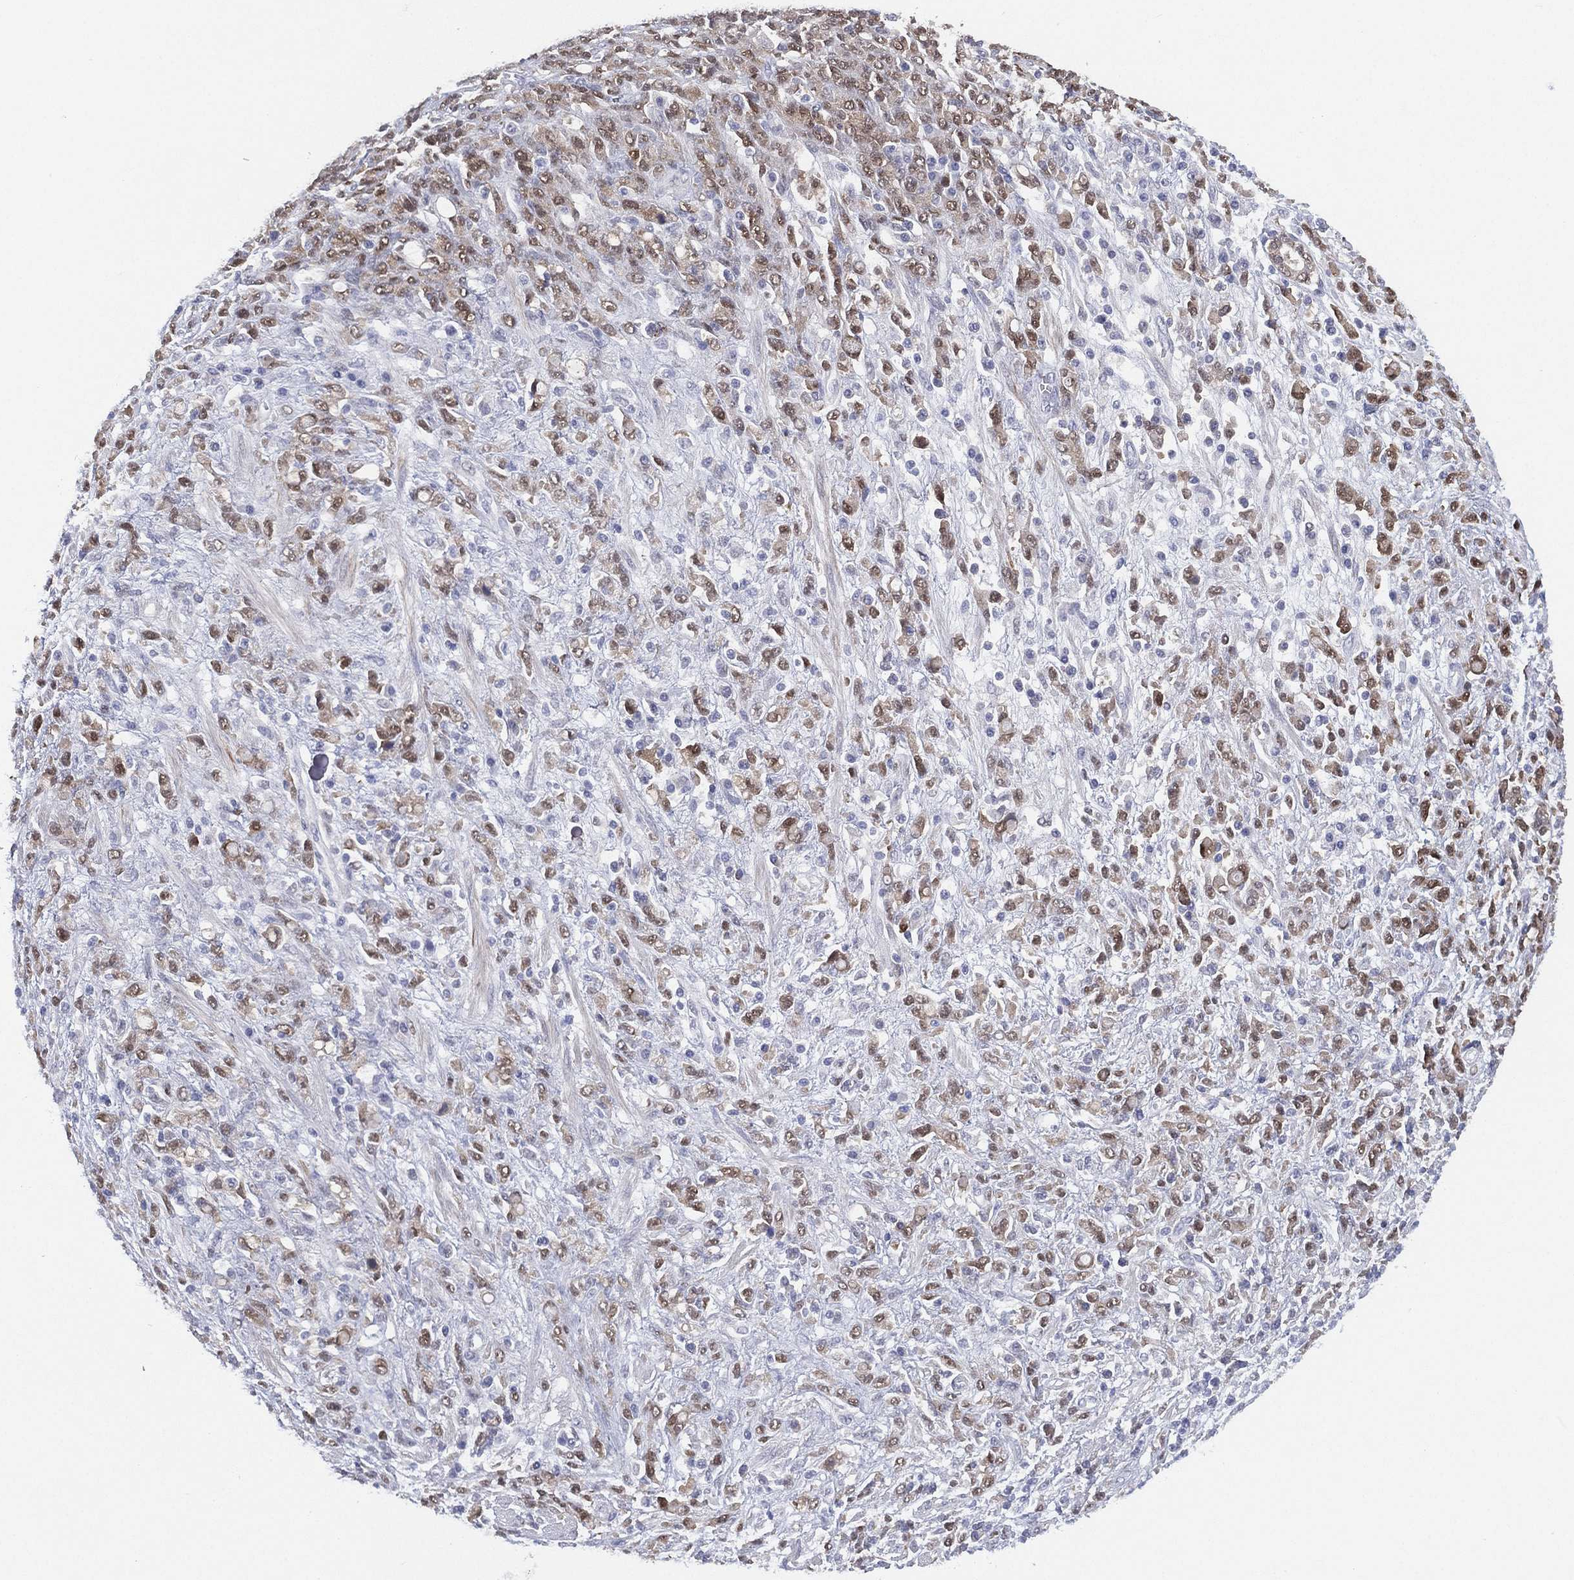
{"staining": {"intensity": "moderate", "quantity": "25%-75%", "location": "nuclear"}, "tissue": "stomach cancer", "cell_type": "Tumor cells", "image_type": "cancer", "snomed": [{"axis": "morphology", "description": "Adenocarcinoma, NOS"}, {"axis": "topography", "description": "Stomach"}], "caption": "Moderate nuclear positivity is identified in about 25%-75% of tumor cells in stomach cancer (adenocarcinoma). The staining is performed using DAB (3,3'-diaminobenzidine) brown chromogen to label protein expression. The nuclei are counter-stained blue using hematoxylin.", "gene": "DDAH1", "patient": {"sex": "female", "age": 57}}